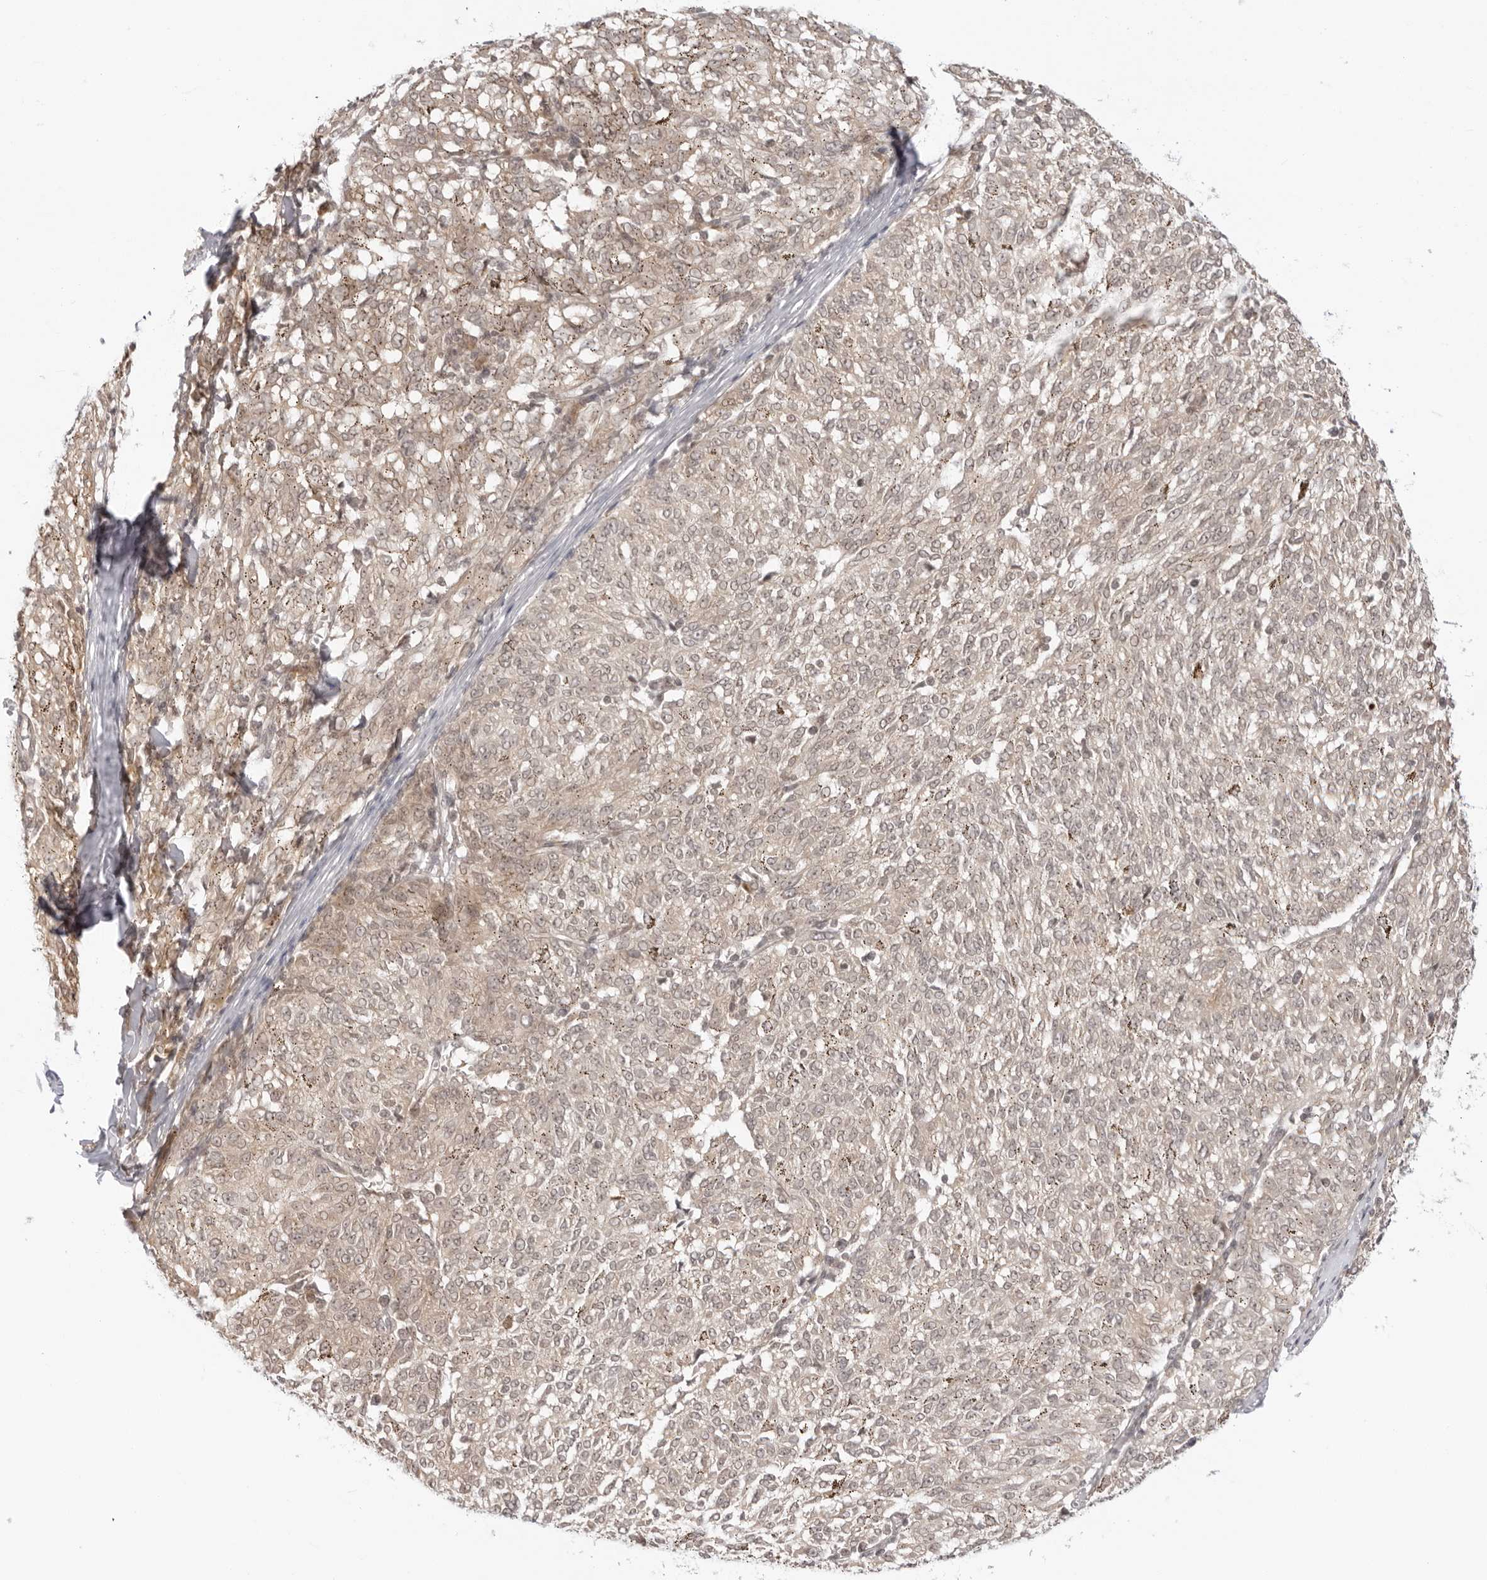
{"staining": {"intensity": "weak", "quantity": "<25%", "location": "cytoplasmic/membranous"}, "tissue": "melanoma", "cell_type": "Tumor cells", "image_type": "cancer", "snomed": [{"axis": "morphology", "description": "Malignant melanoma, NOS"}, {"axis": "topography", "description": "Skin"}], "caption": "An immunohistochemistry image of malignant melanoma is shown. There is no staining in tumor cells of malignant melanoma.", "gene": "PRRC2C", "patient": {"sex": "female", "age": 72}}